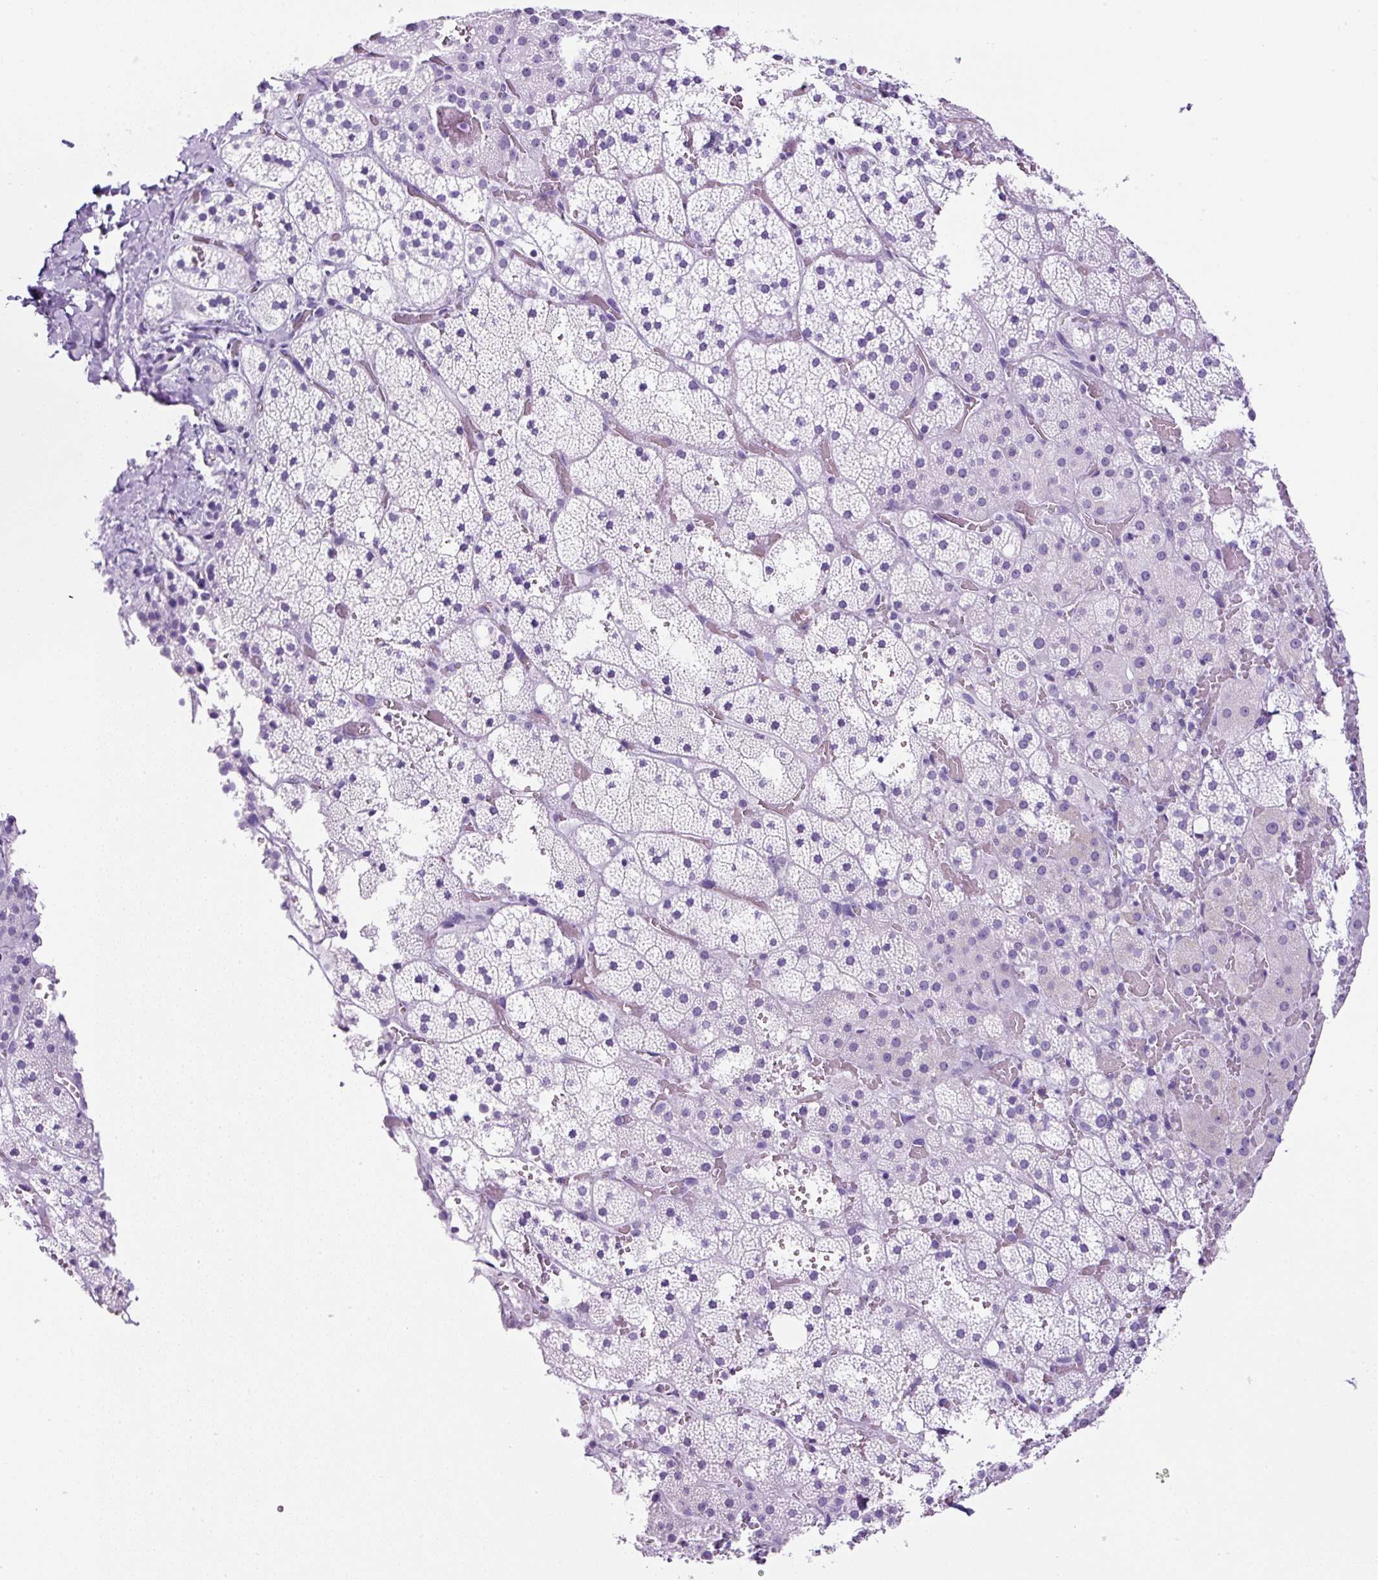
{"staining": {"intensity": "negative", "quantity": "none", "location": "none"}, "tissue": "adrenal gland", "cell_type": "Glandular cells", "image_type": "normal", "snomed": [{"axis": "morphology", "description": "Normal tissue, NOS"}, {"axis": "topography", "description": "Adrenal gland"}], "caption": "IHC image of normal adrenal gland: adrenal gland stained with DAB demonstrates no significant protein expression in glandular cells.", "gene": "TMEM200B", "patient": {"sex": "male", "age": 53}}